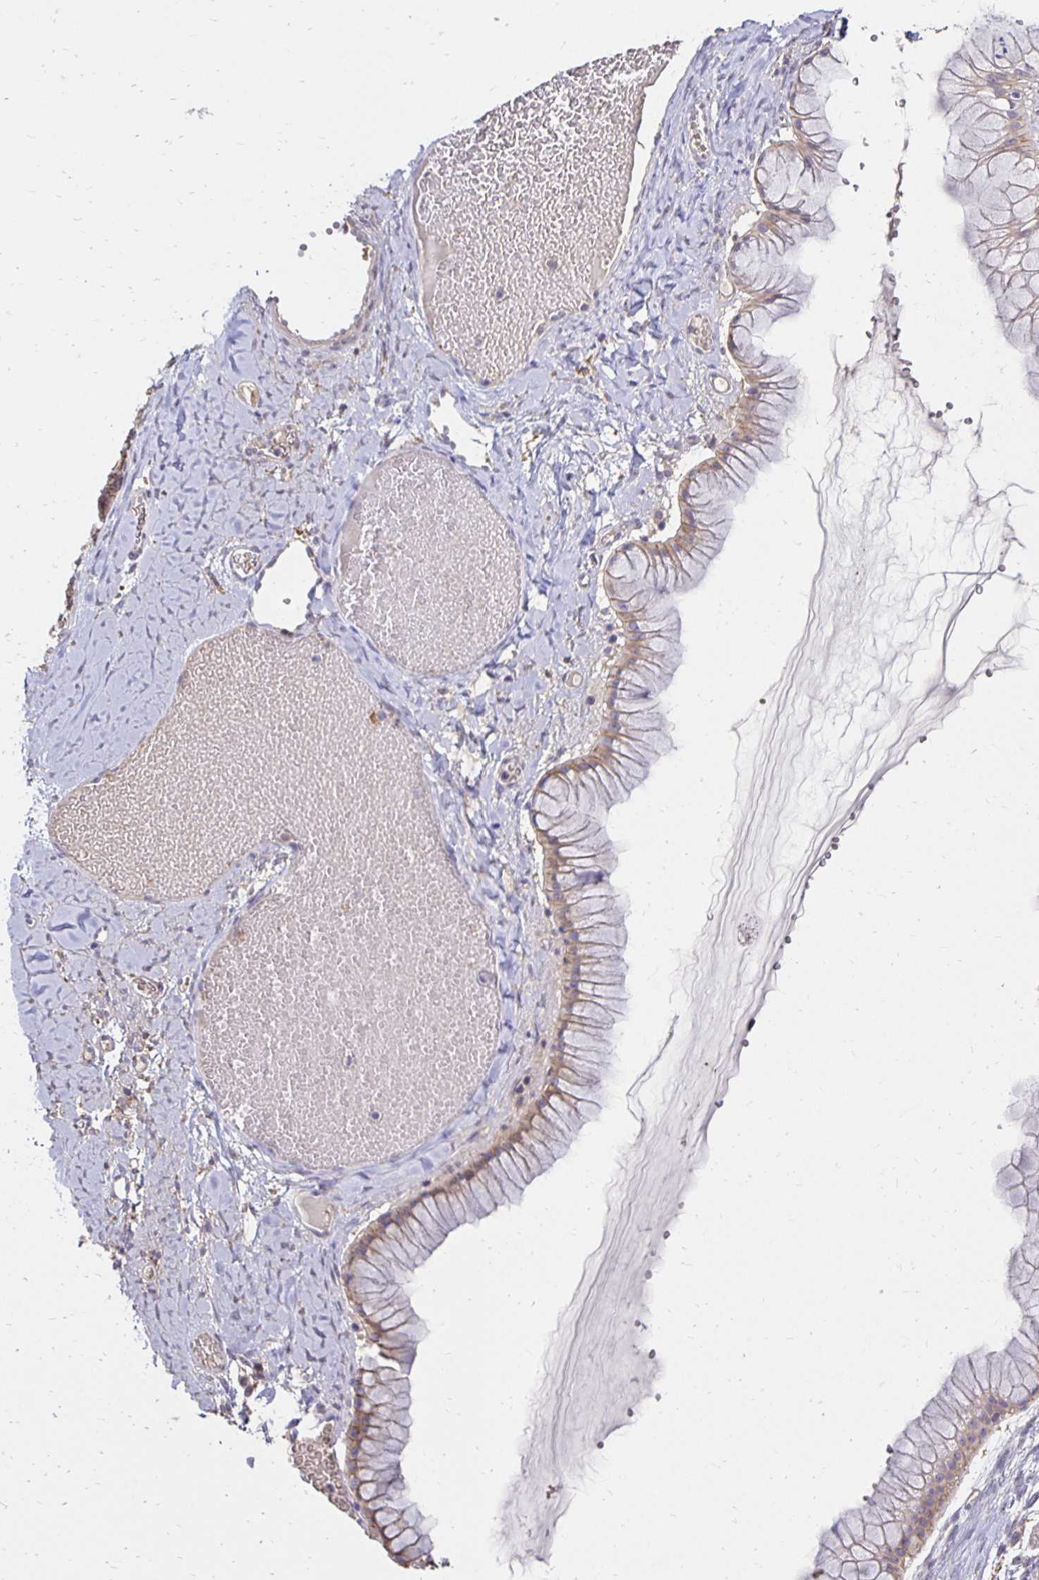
{"staining": {"intensity": "weak", "quantity": "25%-75%", "location": "cytoplasmic/membranous"}, "tissue": "ovarian cancer", "cell_type": "Tumor cells", "image_type": "cancer", "snomed": [{"axis": "morphology", "description": "Cystadenocarcinoma, mucinous, NOS"}, {"axis": "topography", "description": "Ovary"}], "caption": "The image displays staining of mucinous cystadenocarcinoma (ovarian), revealing weak cytoplasmic/membranous protein positivity (brown color) within tumor cells.", "gene": "PNPLA3", "patient": {"sex": "female", "age": 61}}